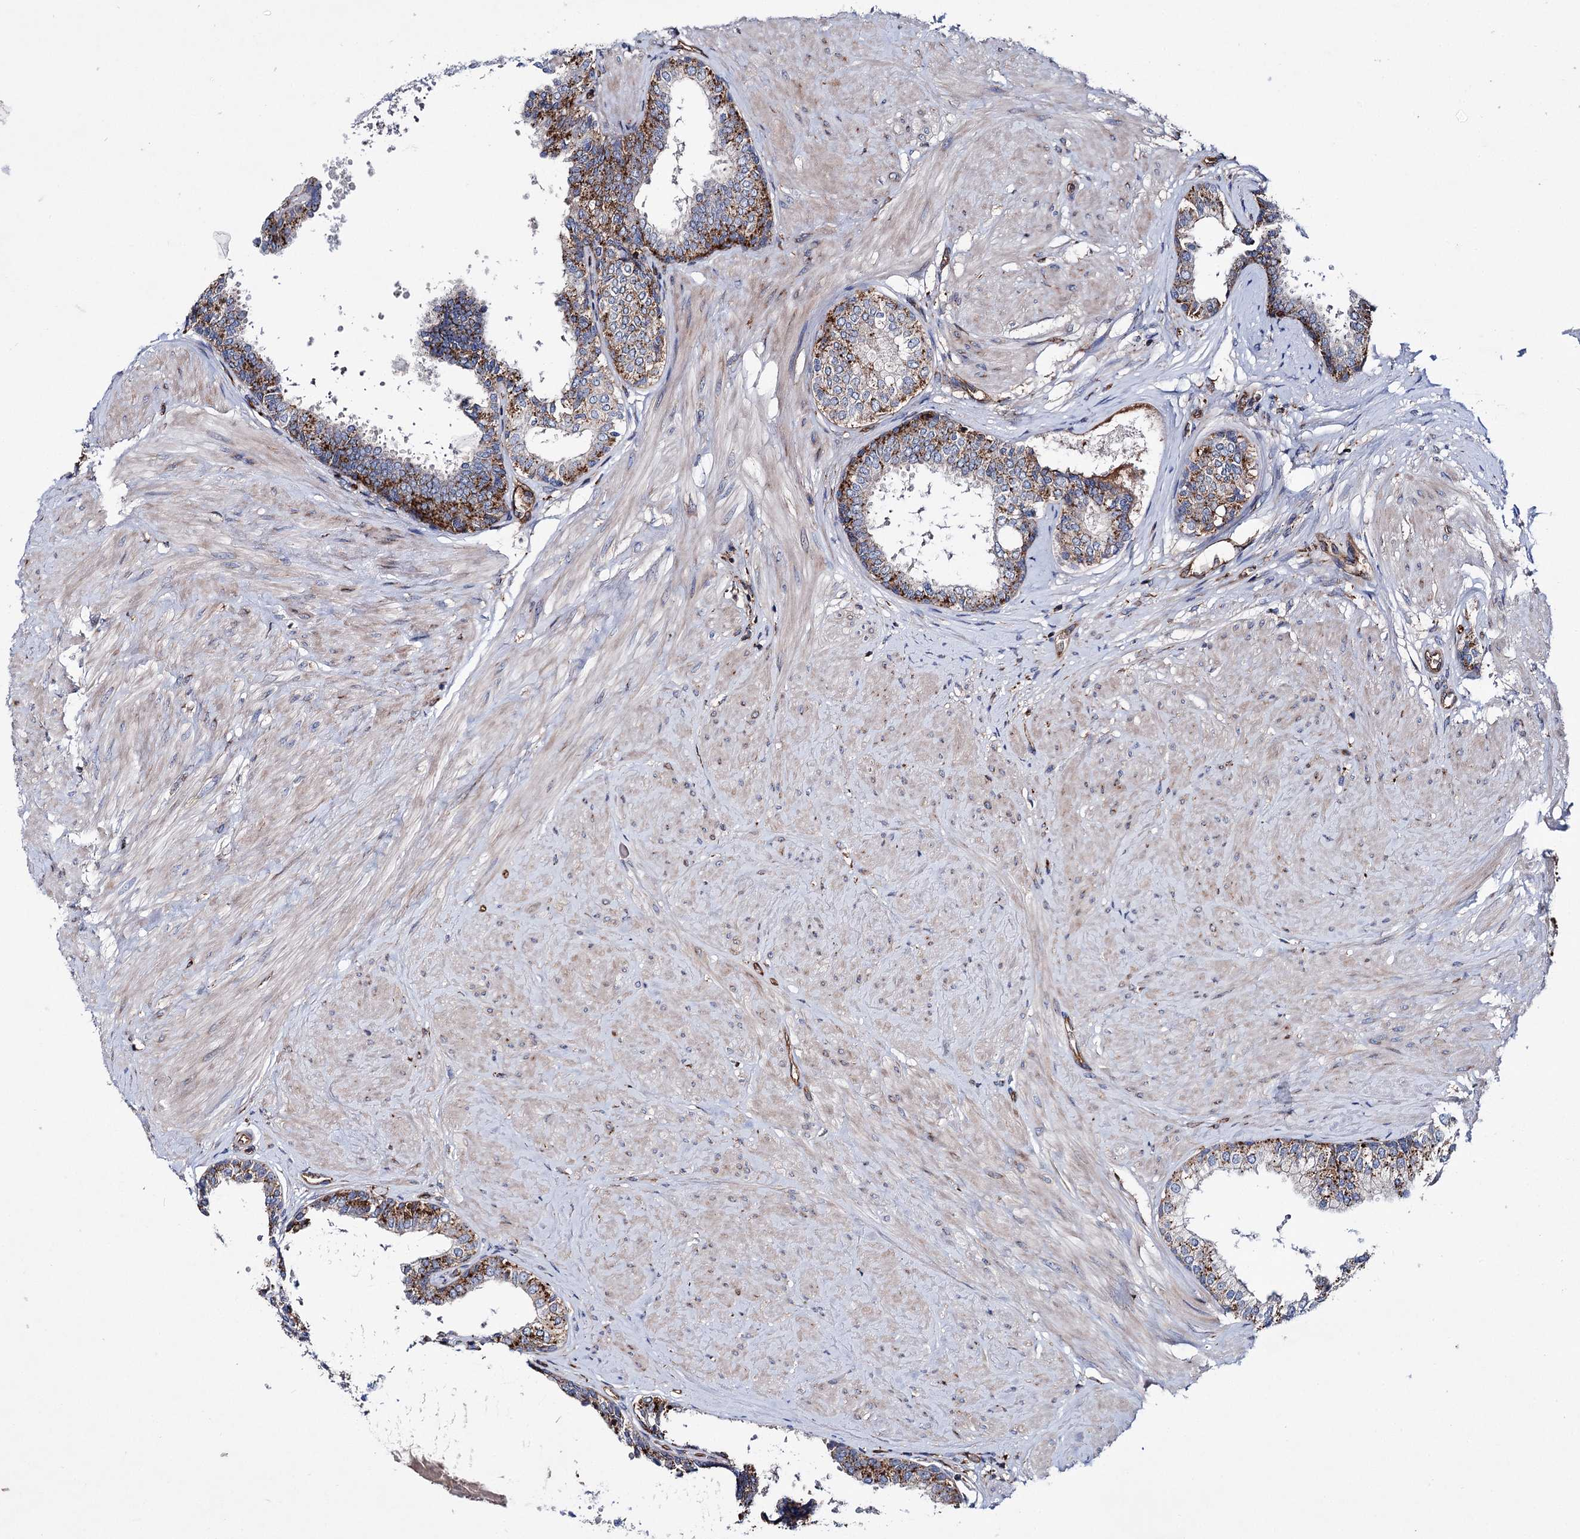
{"staining": {"intensity": "moderate", "quantity": ">75%", "location": "cytoplasmic/membranous"}, "tissue": "prostate", "cell_type": "Glandular cells", "image_type": "normal", "snomed": [{"axis": "morphology", "description": "Normal tissue, NOS"}, {"axis": "topography", "description": "Prostate"}], "caption": "This is a photomicrograph of IHC staining of normal prostate, which shows moderate staining in the cytoplasmic/membranous of glandular cells.", "gene": "SCPEP1", "patient": {"sex": "male", "age": 48}}